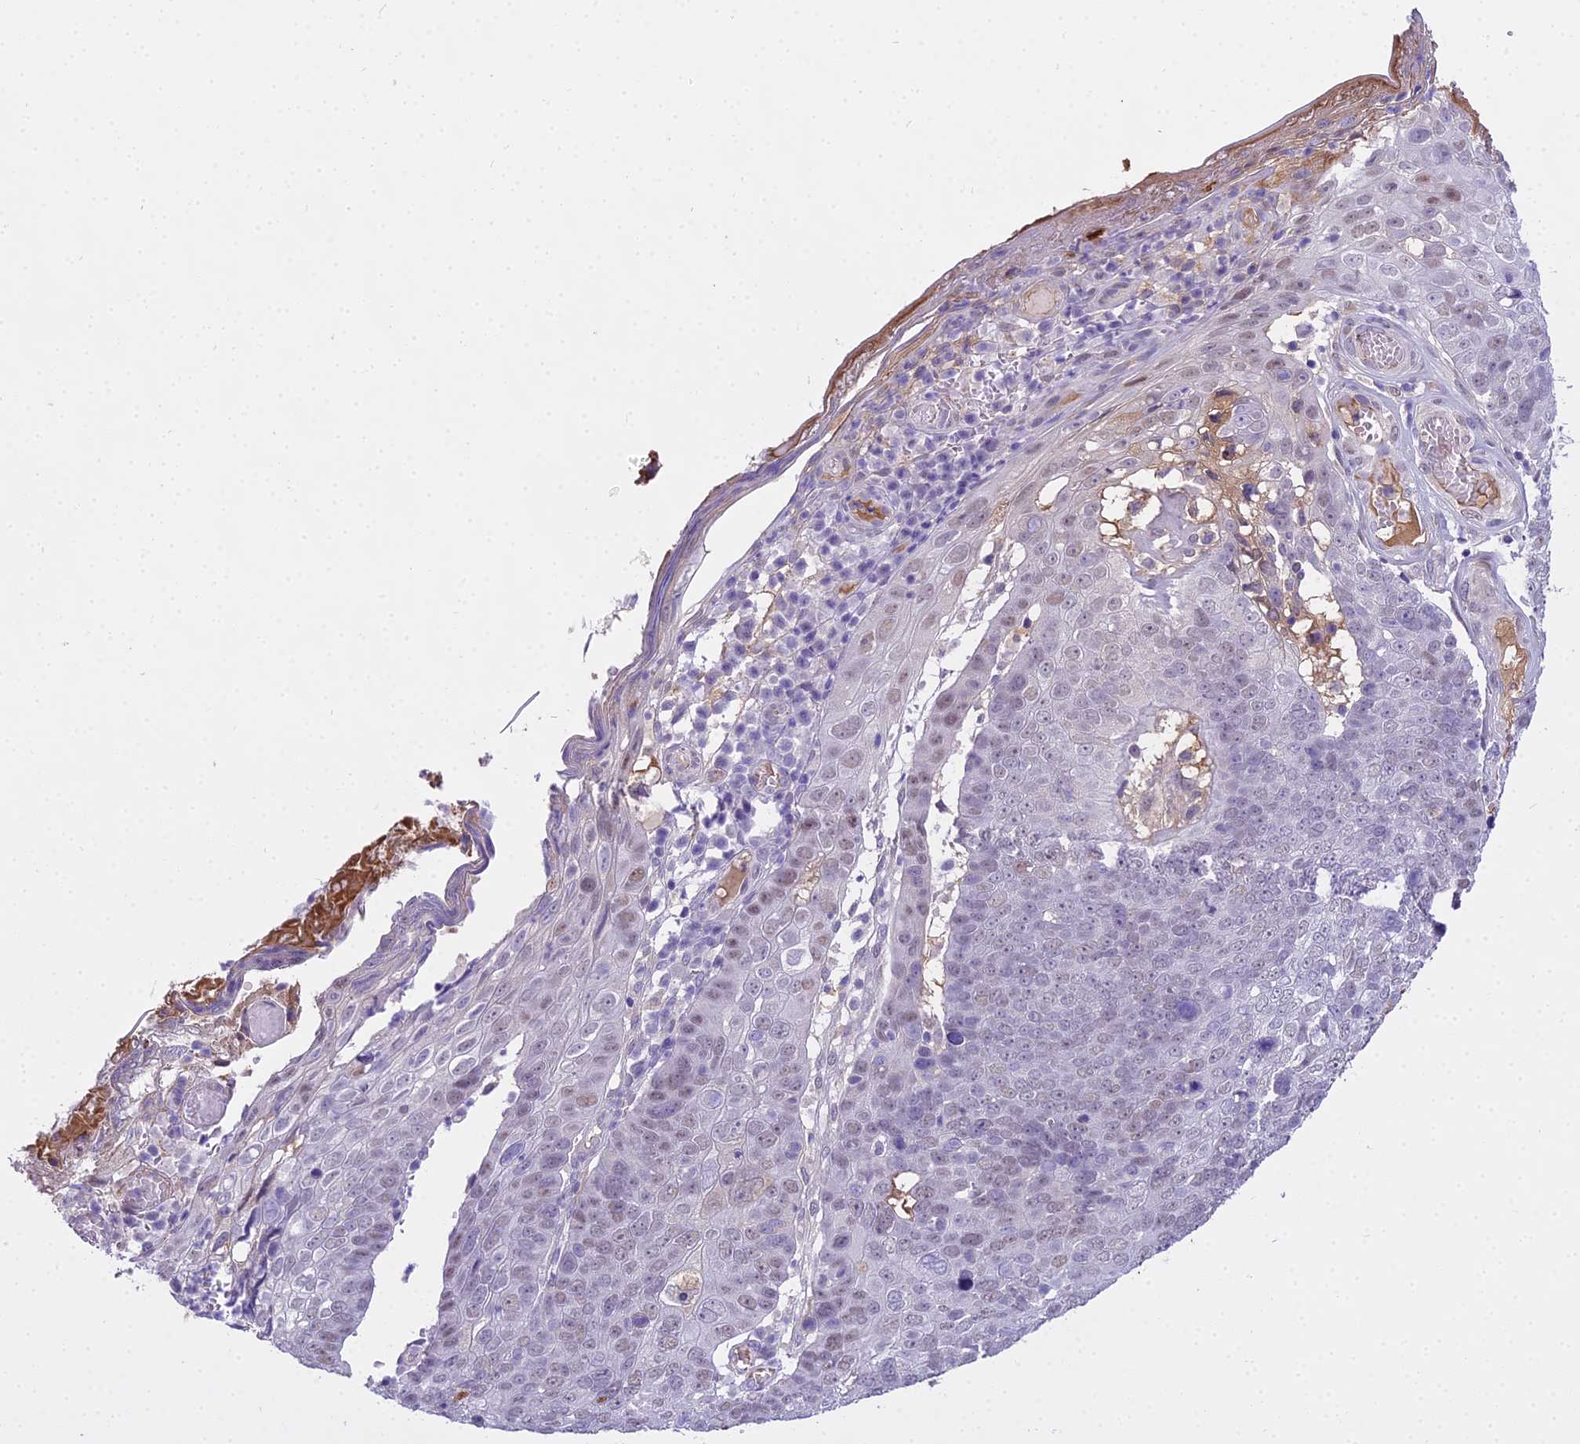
{"staining": {"intensity": "weak", "quantity": "<25%", "location": "nuclear"}, "tissue": "skin cancer", "cell_type": "Tumor cells", "image_type": "cancer", "snomed": [{"axis": "morphology", "description": "Squamous cell carcinoma, NOS"}, {"axis": "topography", "description": "Skin"}], "caption": "DAB (3,3'-diaminobenzidine) immunohistochemical staining of human squamous cell carcinoma (skin) displays no significant staining in tumor cells.", "gene": "MAT2A", "patient": {"sex": "male", "age": 71}}